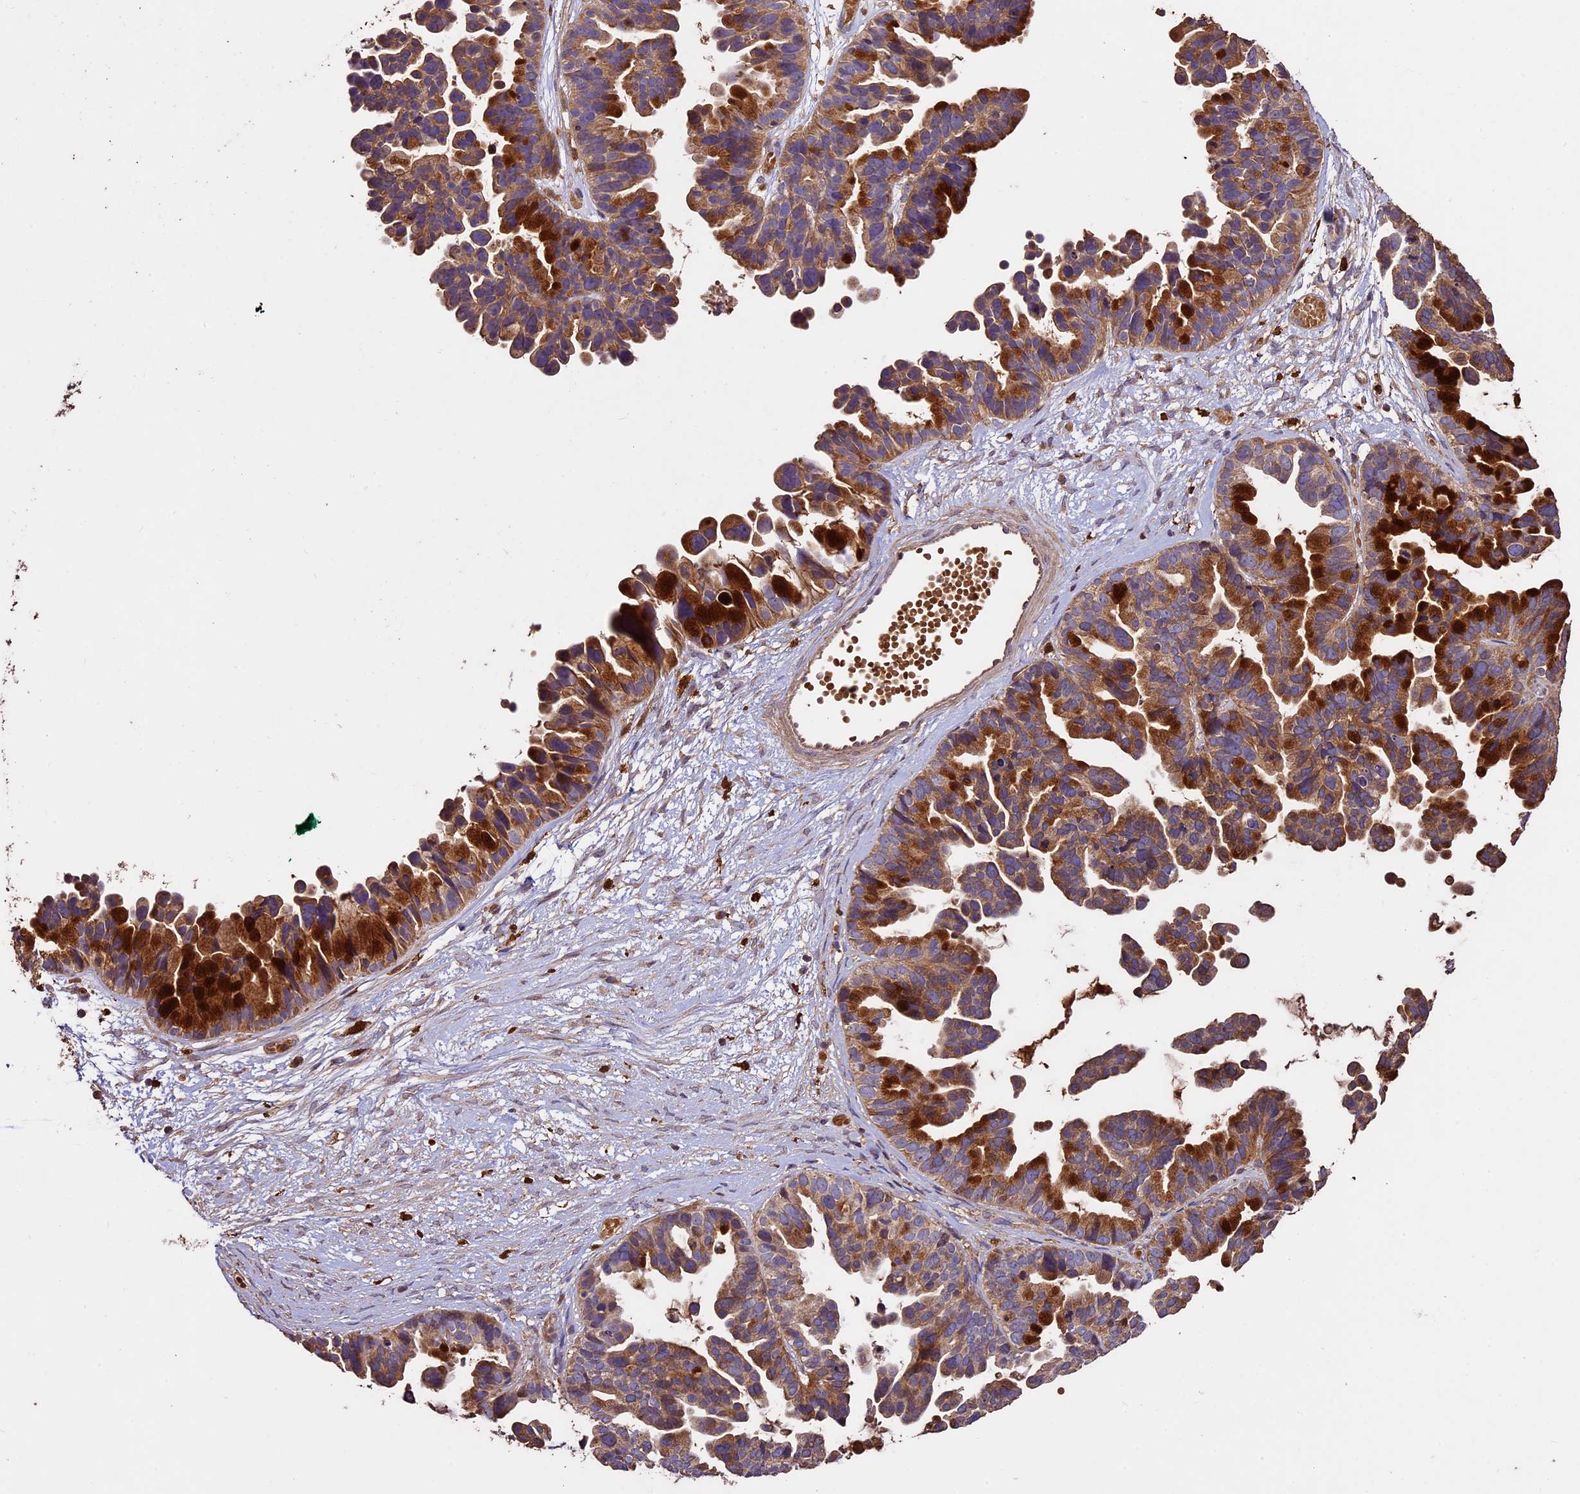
{"staining": {"intensity": "strong", "quantity": ">75%", "location": "cytoplasmic/membranous"}, "tissue": "ovarian cancer", "cell_type": "Tumor cells", "image_type": "cancer", "snomed": [{"axis": "morphology", "description": "Cystadenocarcinoma, serous, NOS"}, {"axis": "topography", "description": "Ovary"}], "caption": "Ovarian serous cystadenocarcinoma stained with DAB immunohistochemistry (IHC) shows high levels of strong cytoplasmic/membranous expression in about >75% of tumor cells. Using DAB (3,3'-diaminobenzidine) (brown) and hematoxylin (blue) stains, captured at high magnification using brightfield microscopy.", "gene": "CRLF1", "patient": {"sex": "female", "age": 56}}